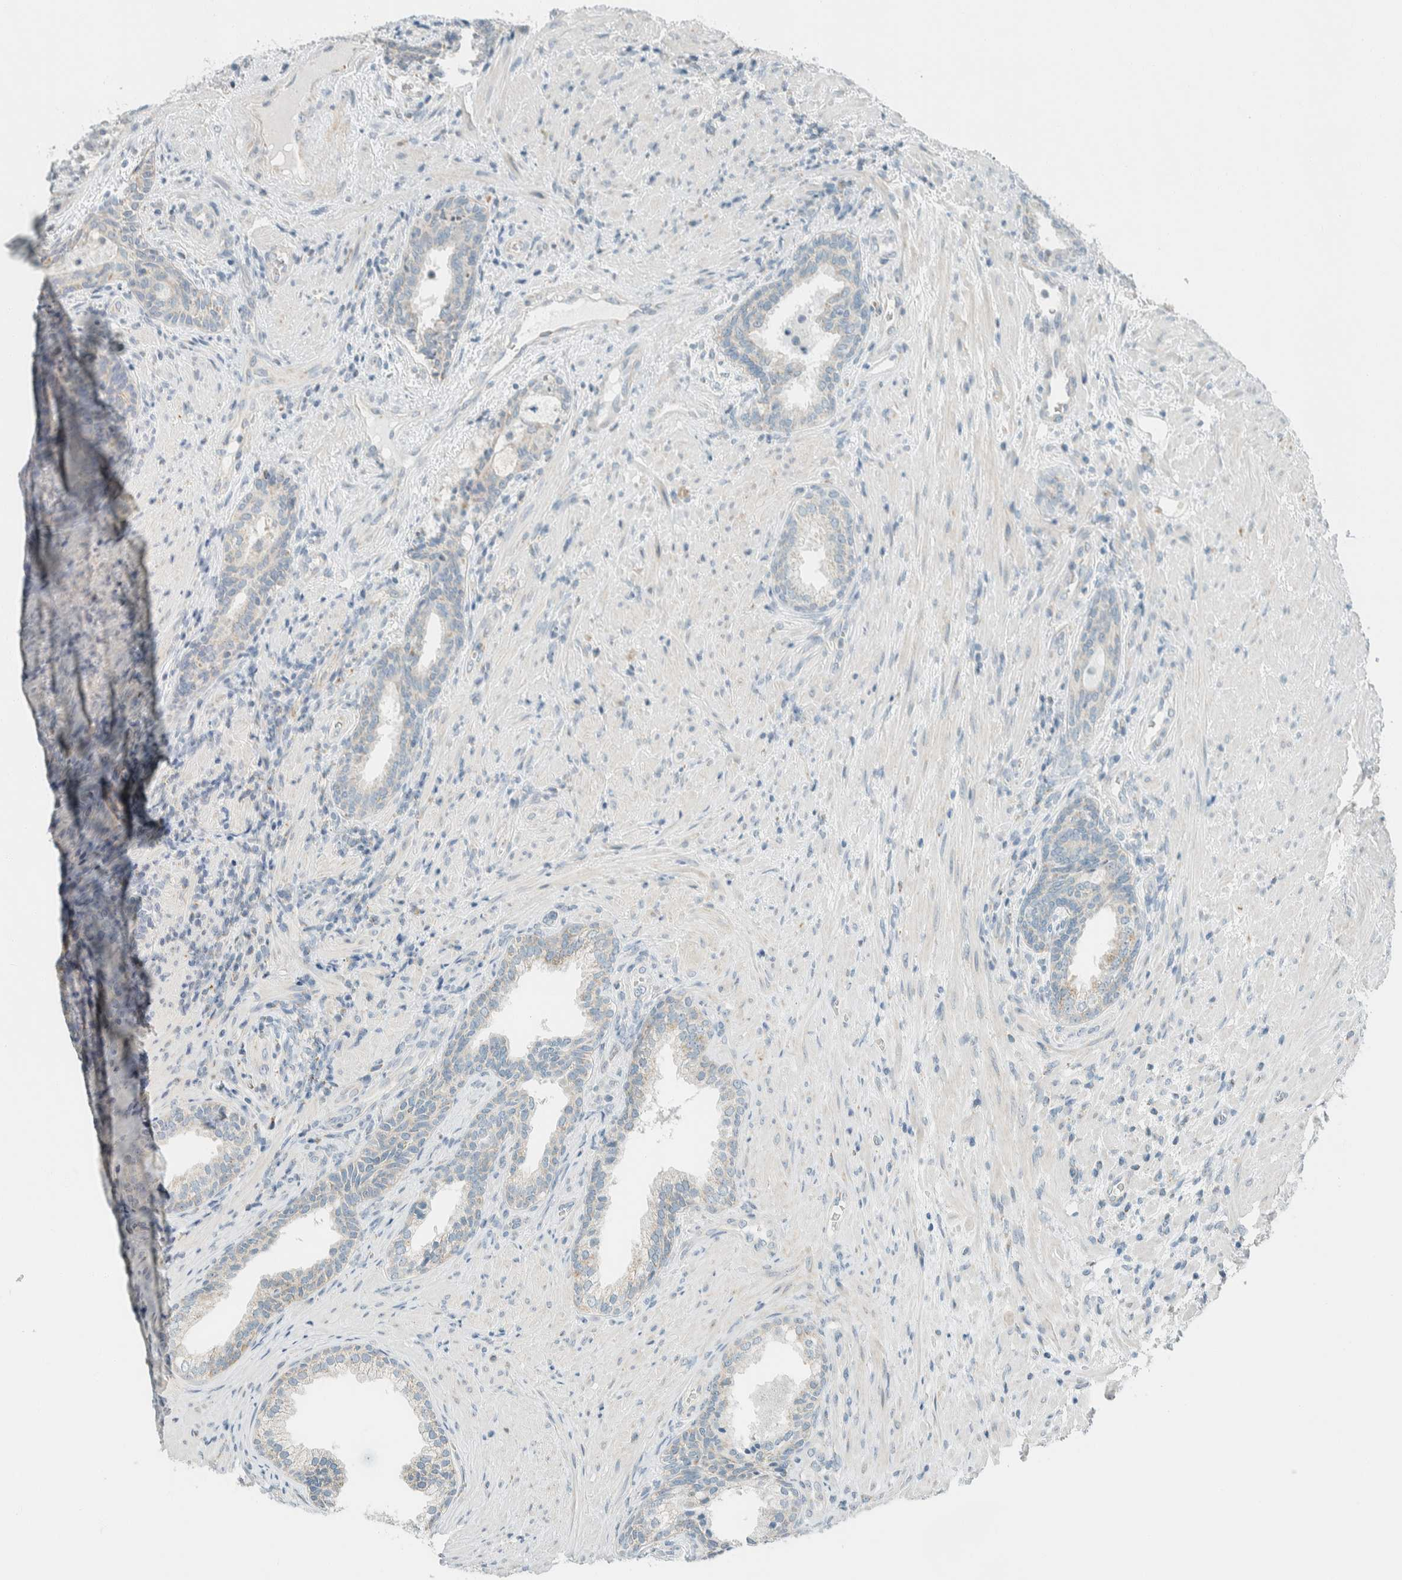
{"staining": {"intensity": "weak", "quantity": "25%-75%", "location": "cytoplasmic/membranous"}, "tissue": "prostate", "cell_type": "Glandular cells", "image_type": "normal", "snomed": [{"axis": "morphology", "description": "Normal tissue, NOS"}, {"axis": "topography", "description": "Prostate"}], "caption": "High-magnification brightfield microscopy of unremarkable prostate stained with DAB (3,3'-diaminobenzidine) (brown) and counterstained with hematoxylin (blue). glandular cells exhibit weak cytoplasmic/membranous expression is seen in about25%-75% of cells.", "gene": "AARSD1", "patient": {"sex": "male", "age": 76}}